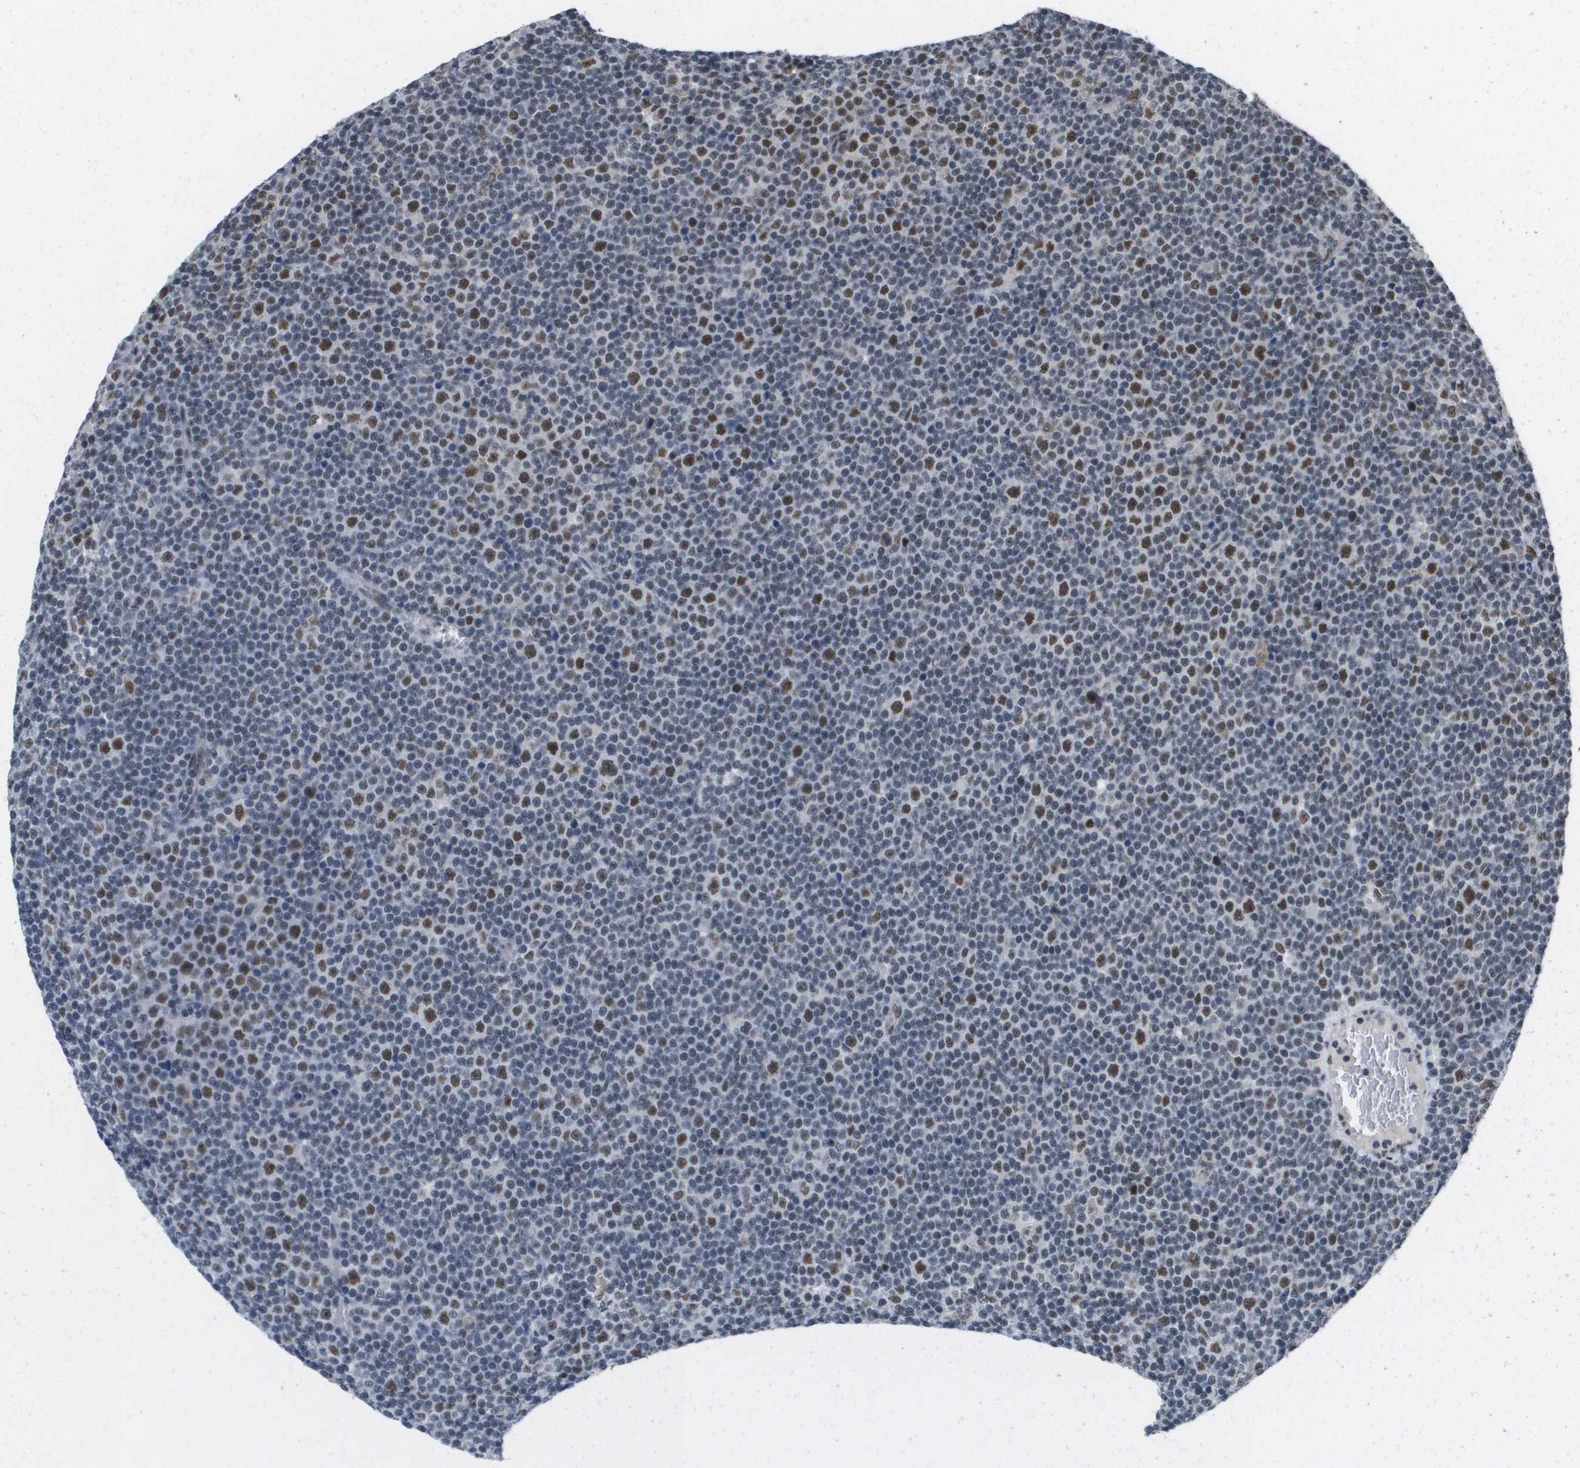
{"staining": {"intensity": "moderate", "quantity": "25%-75%", "location": "nuclear"}, "tissue": "lymphoma", "cell_type": "Tumor cells", "image_type": "cancer", "snomed": [{"axis": "morphology", "description": "Malignant lymphoma, non-Hodgkin's type, Low grade"}, {"axis": "topography", "description": "Lymph node"}], "caption": "Moderate nuclear staining is identified in approximately 25%-75% of tumor cells in lymphoma.", "gene": "ISY1", "patient": {"sex": "female", "age": 67}}